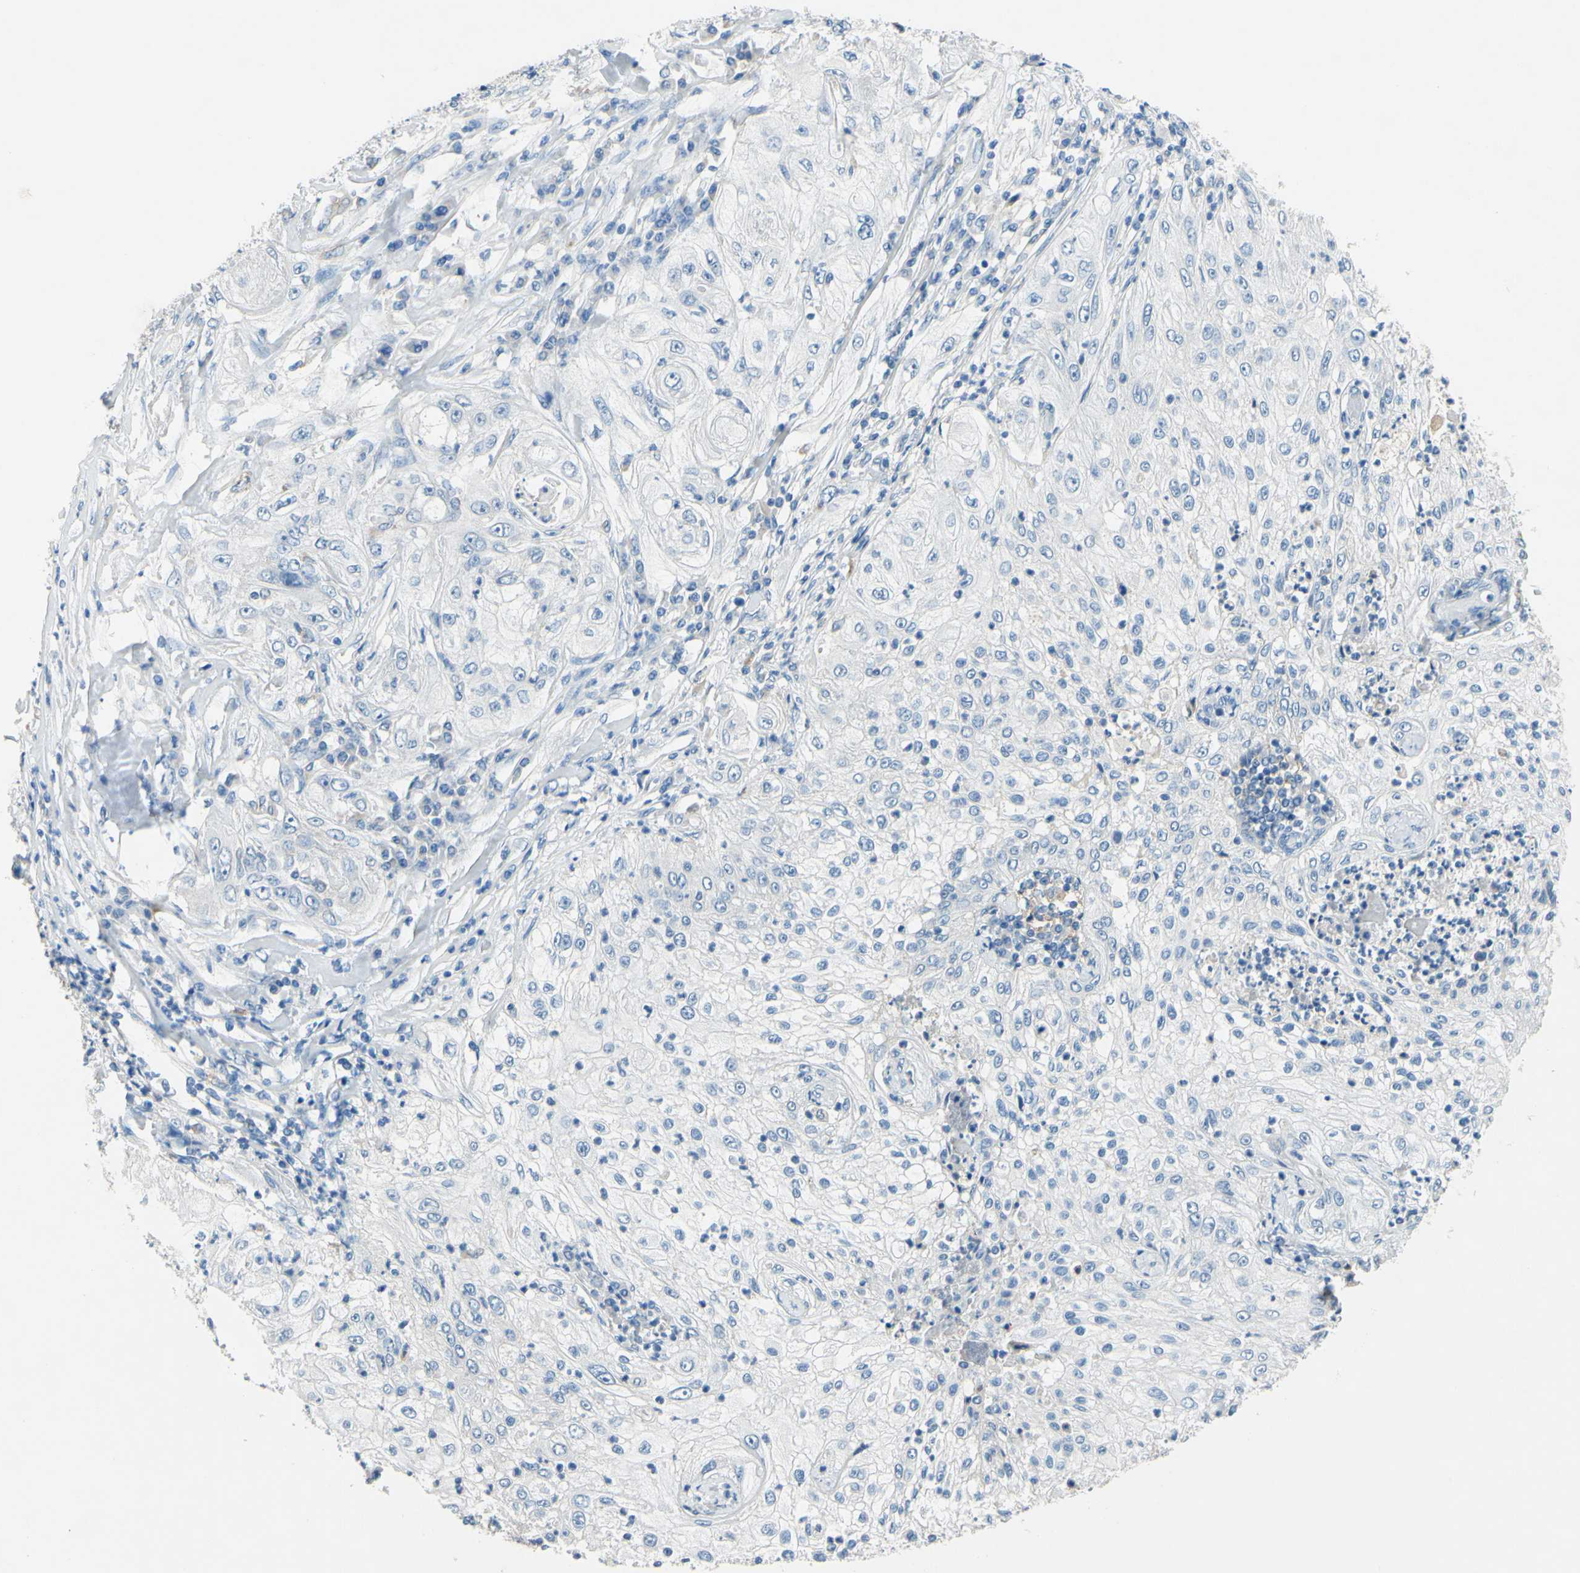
{"staining": {"intensity": "negative", "quantity": "none", "location": "none"}, "tissue": "lung cancer", "cell_type": "Tumor cells", "image_type": "cancer", "snomed": [{"axis": "morphology", "description": "Inflammation, NOS"}, {"axis": "morphology", "description": "Squamous cell carcinoma, NOS"}, {"axis": "topography", "description": "Lymph node"}, {"axis": "topography", "description": "Soft tissue"}, {"axis": "topography", "description": "Lung"}], "caption": "The immunohistochemistry image has no significant positivity in tumor cells of lung squamous cell carcinoma tissue.", "gene": "CDH10", "patient": {"sex": "male", "age": 66}}